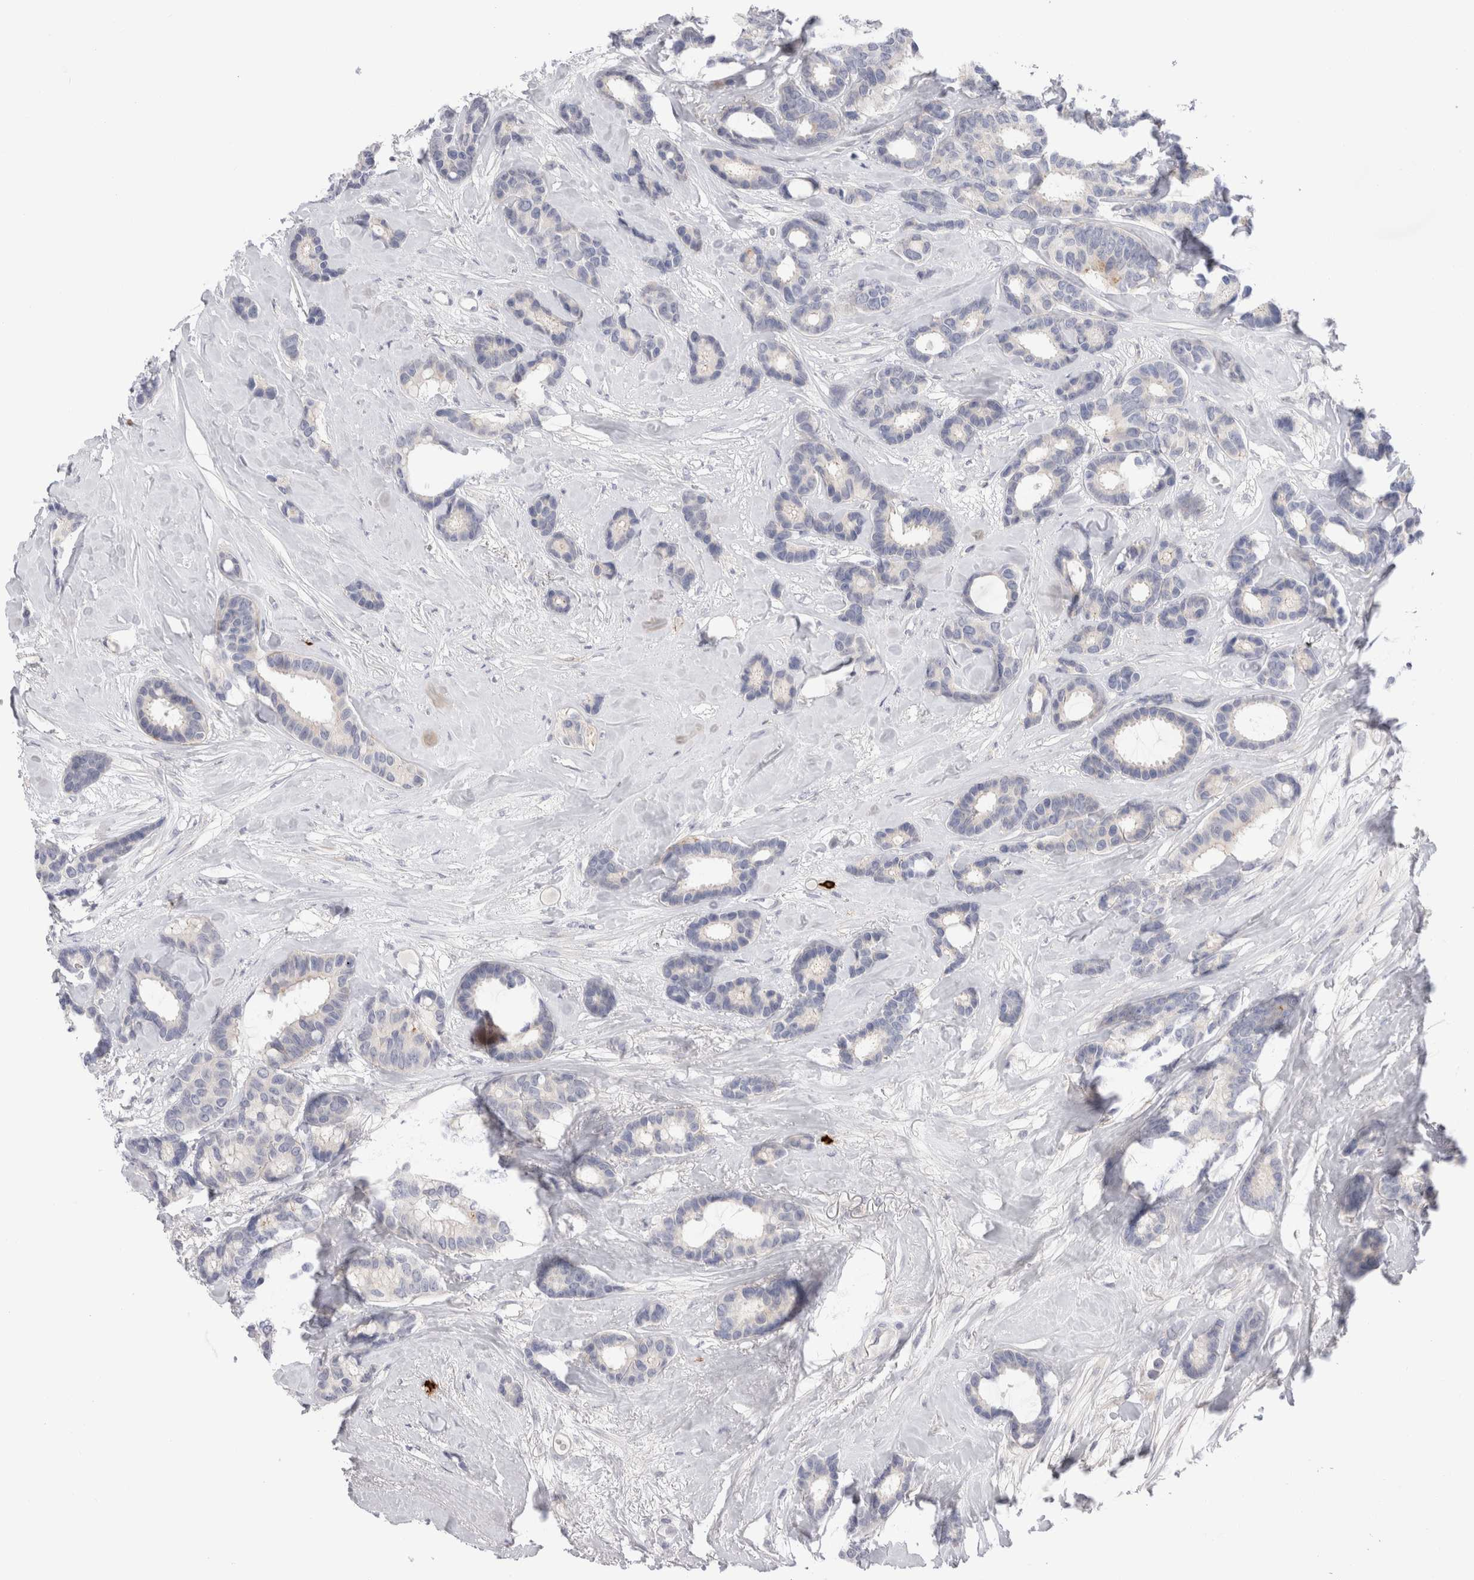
{"staining": {"intensity": "negative", "quantity": "none", "location": "none"}, "tissue": "breast cancer", "cell_type": "Tumor cells", "image_type": "cancer", "snomed": [{"axis": "morphology", "description": "Duct carcinoma"}, {"axis": "topography", "description": "Breast"}], "caption": "Immunohistochemistry photomicrograph of neoplastic tissue: intraductal carcinoma (breast) stained with DAB (3,3'-diaminobenzidine) displays no significant protein positivity in tumor cells.", "gene": "SPINK2", "patient": {"sex": "female", "age": 87}}